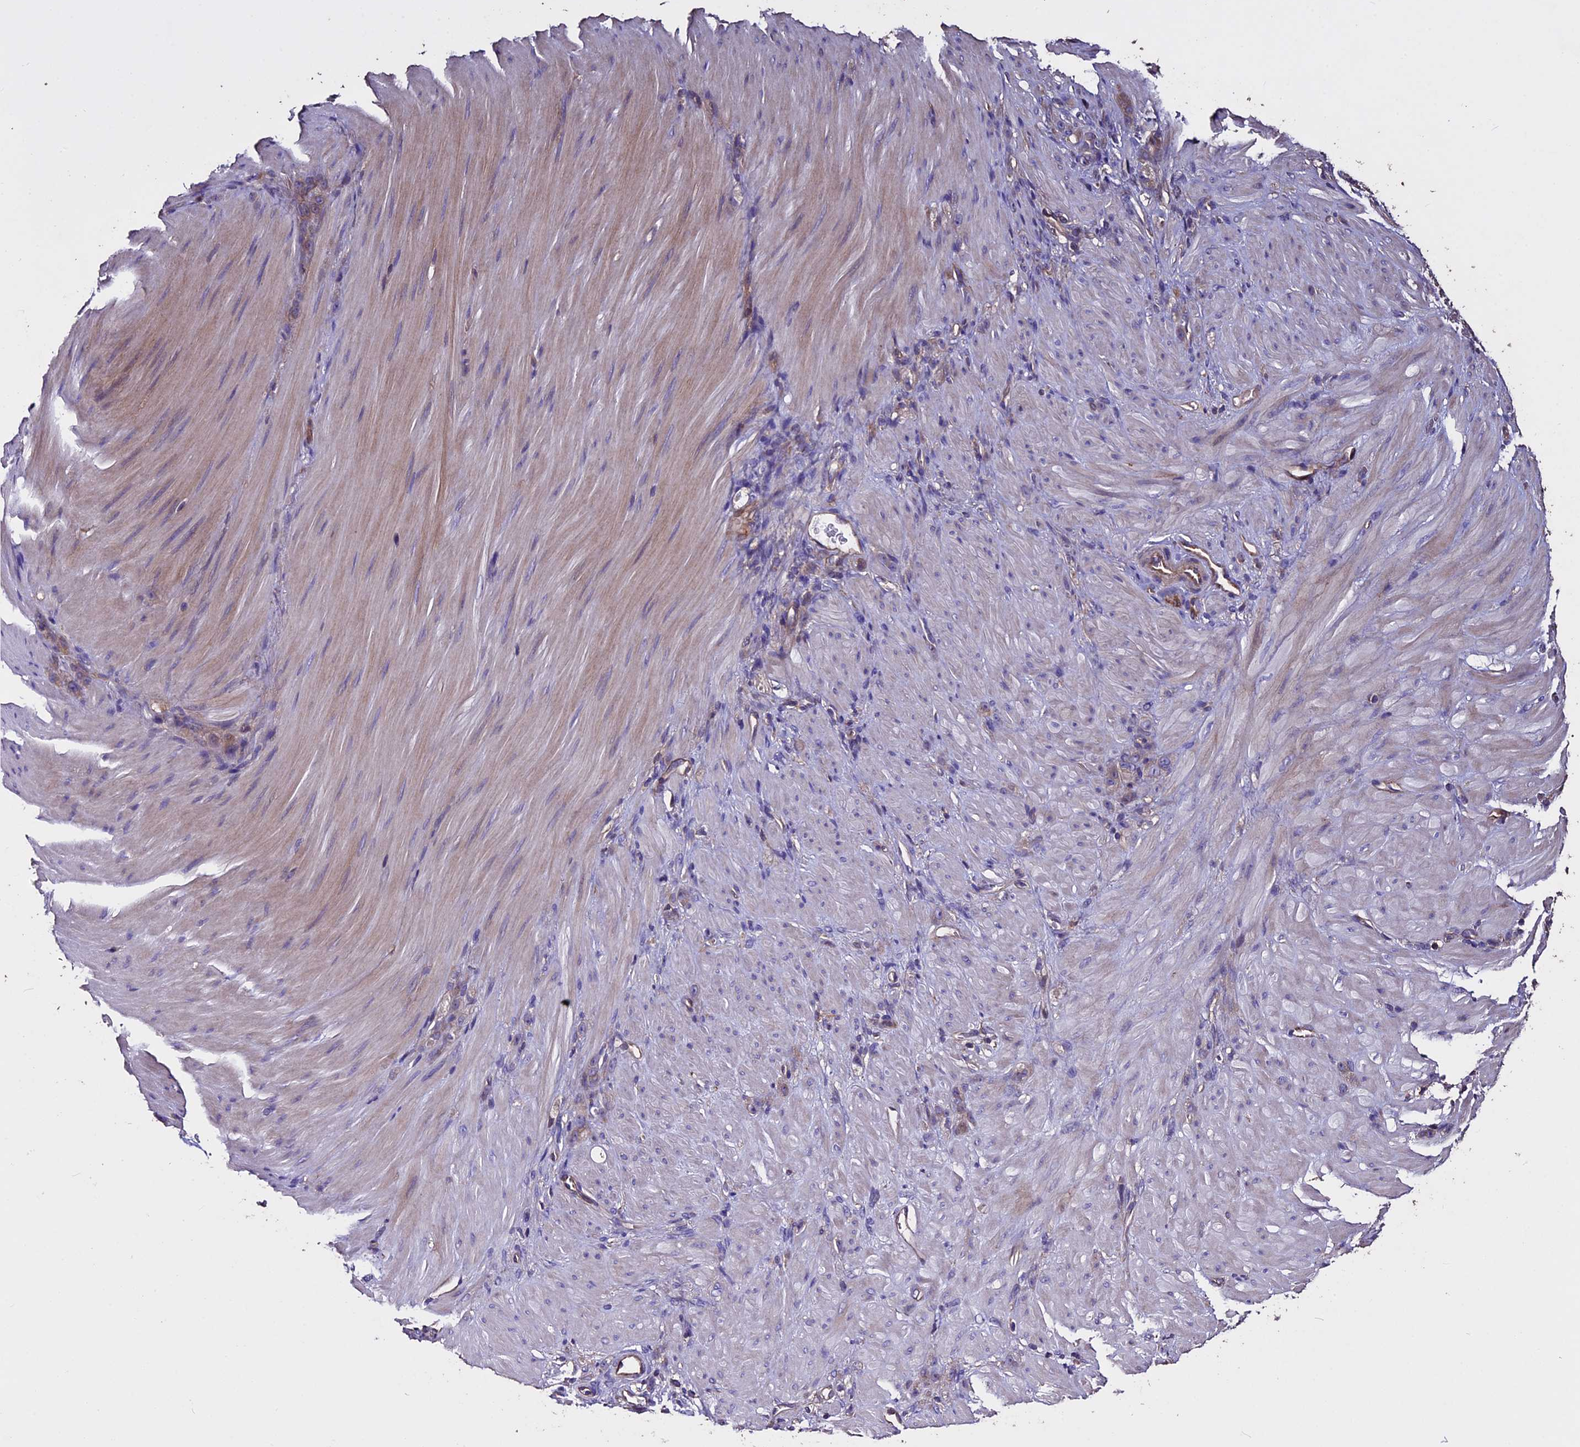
{"staining": {"intensity": "weak", "quantity": "<25%", "location": "cytoplasmic/membranous"}, "tissue": "stomach cancer", "cell_type": "Tumor cells", "image_type": "cancer", "snomed": [{"axis": "morphology", "description": "Normal tissue, NOS"}, {"axis": "morphology", "description": "Adenocarcinoma, NOS"}, {"axis": "topography", "description": "Stomach"}], "caption": "Immunohistochemistry of stomach adenocarcinoma displays no expression in tumor cells.", "gene": "USB1", "patient": {"sex": "male", "age": 82}}